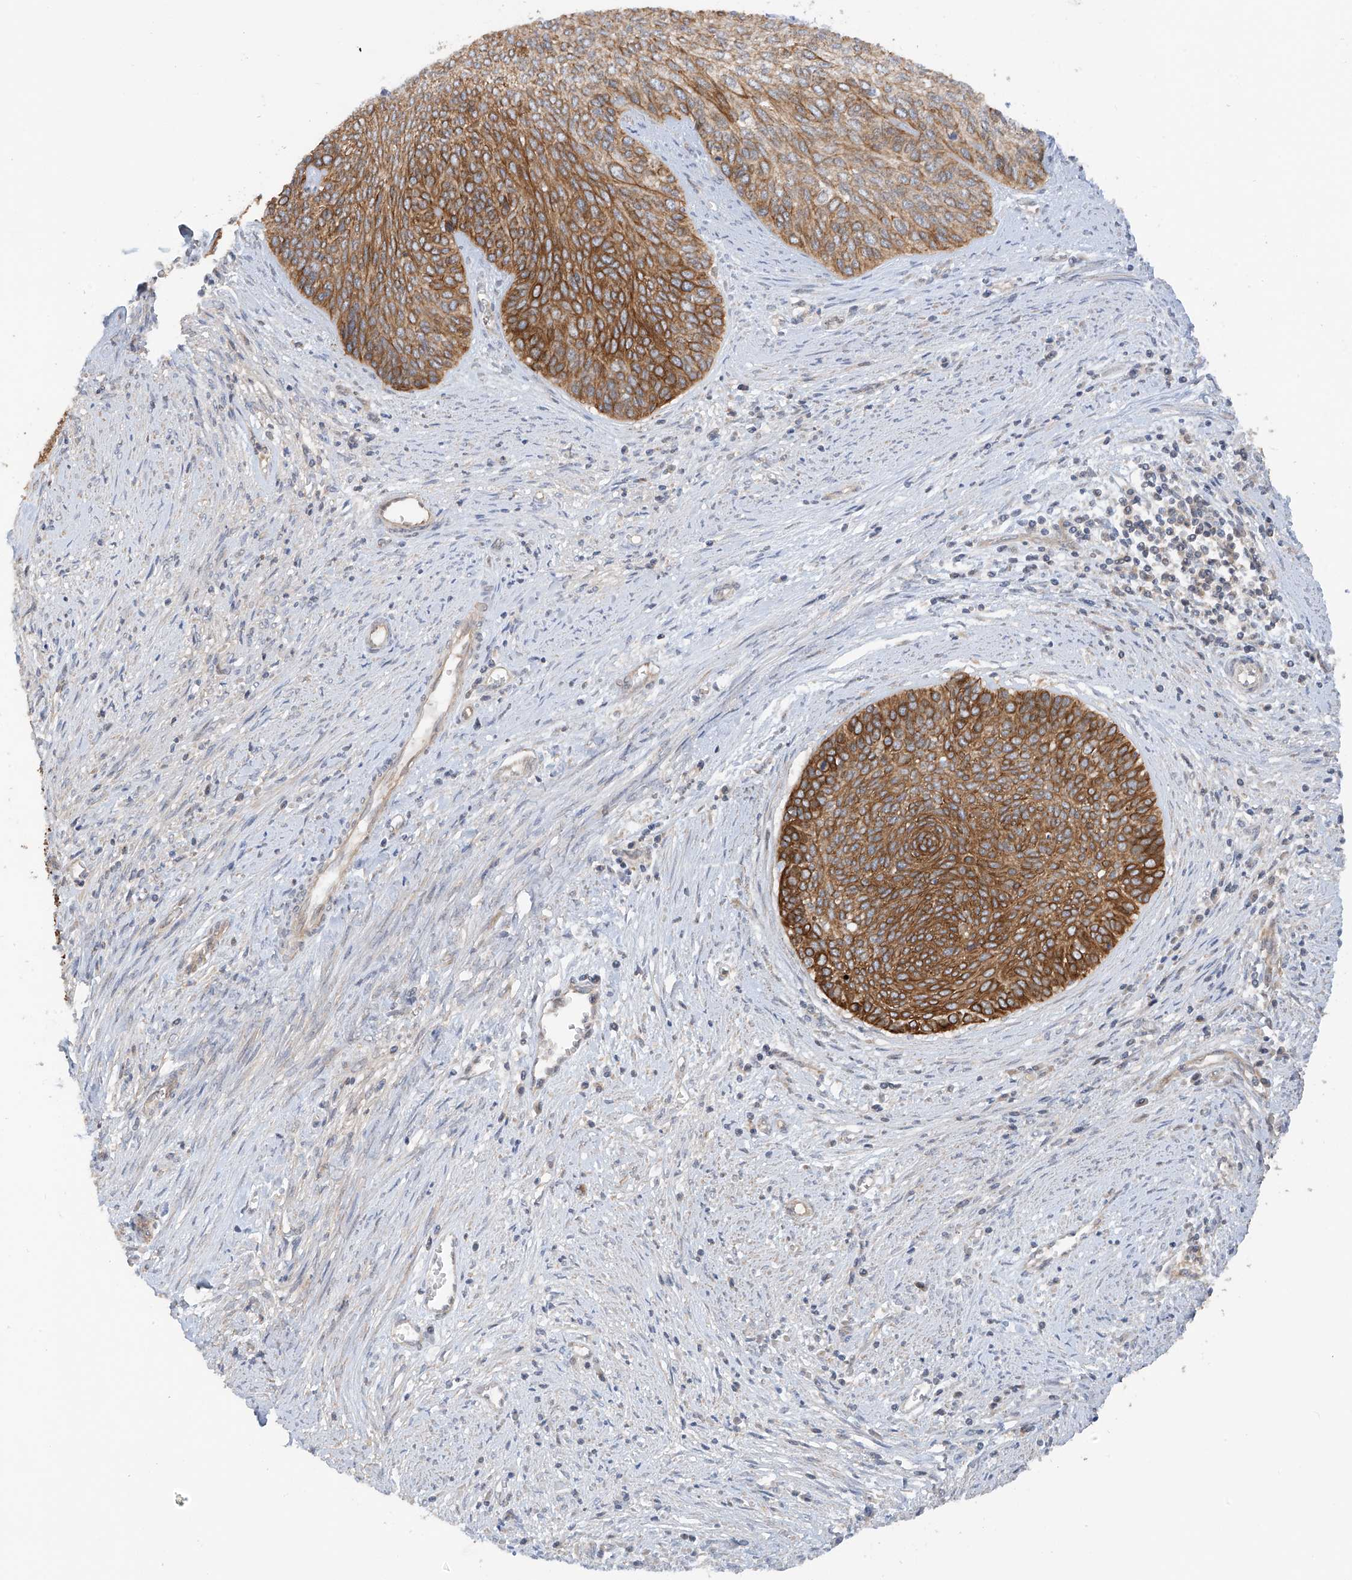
{"staining": {"intensity": "strong", "quantity": ">75%", "location": "cytoplasmic/membranous"}, "tissue": "cervical cancer", "cell_type": "Tumor cells", "image_type": "cancer", "snomed": [{"axis": "morphology", "description": "Squamous cell carcinoma, NOS"}, {"axis": "topography", "description": "Cervix"}], "caption": "IHC of cervical cancer (squamous cell carcinoma) displays high levels of strong cytoplasmic/membranous expression in approximately >75% of tumor cells.", "gene": "RPAIN", "patient": {"sex": "female", "age": 55}}